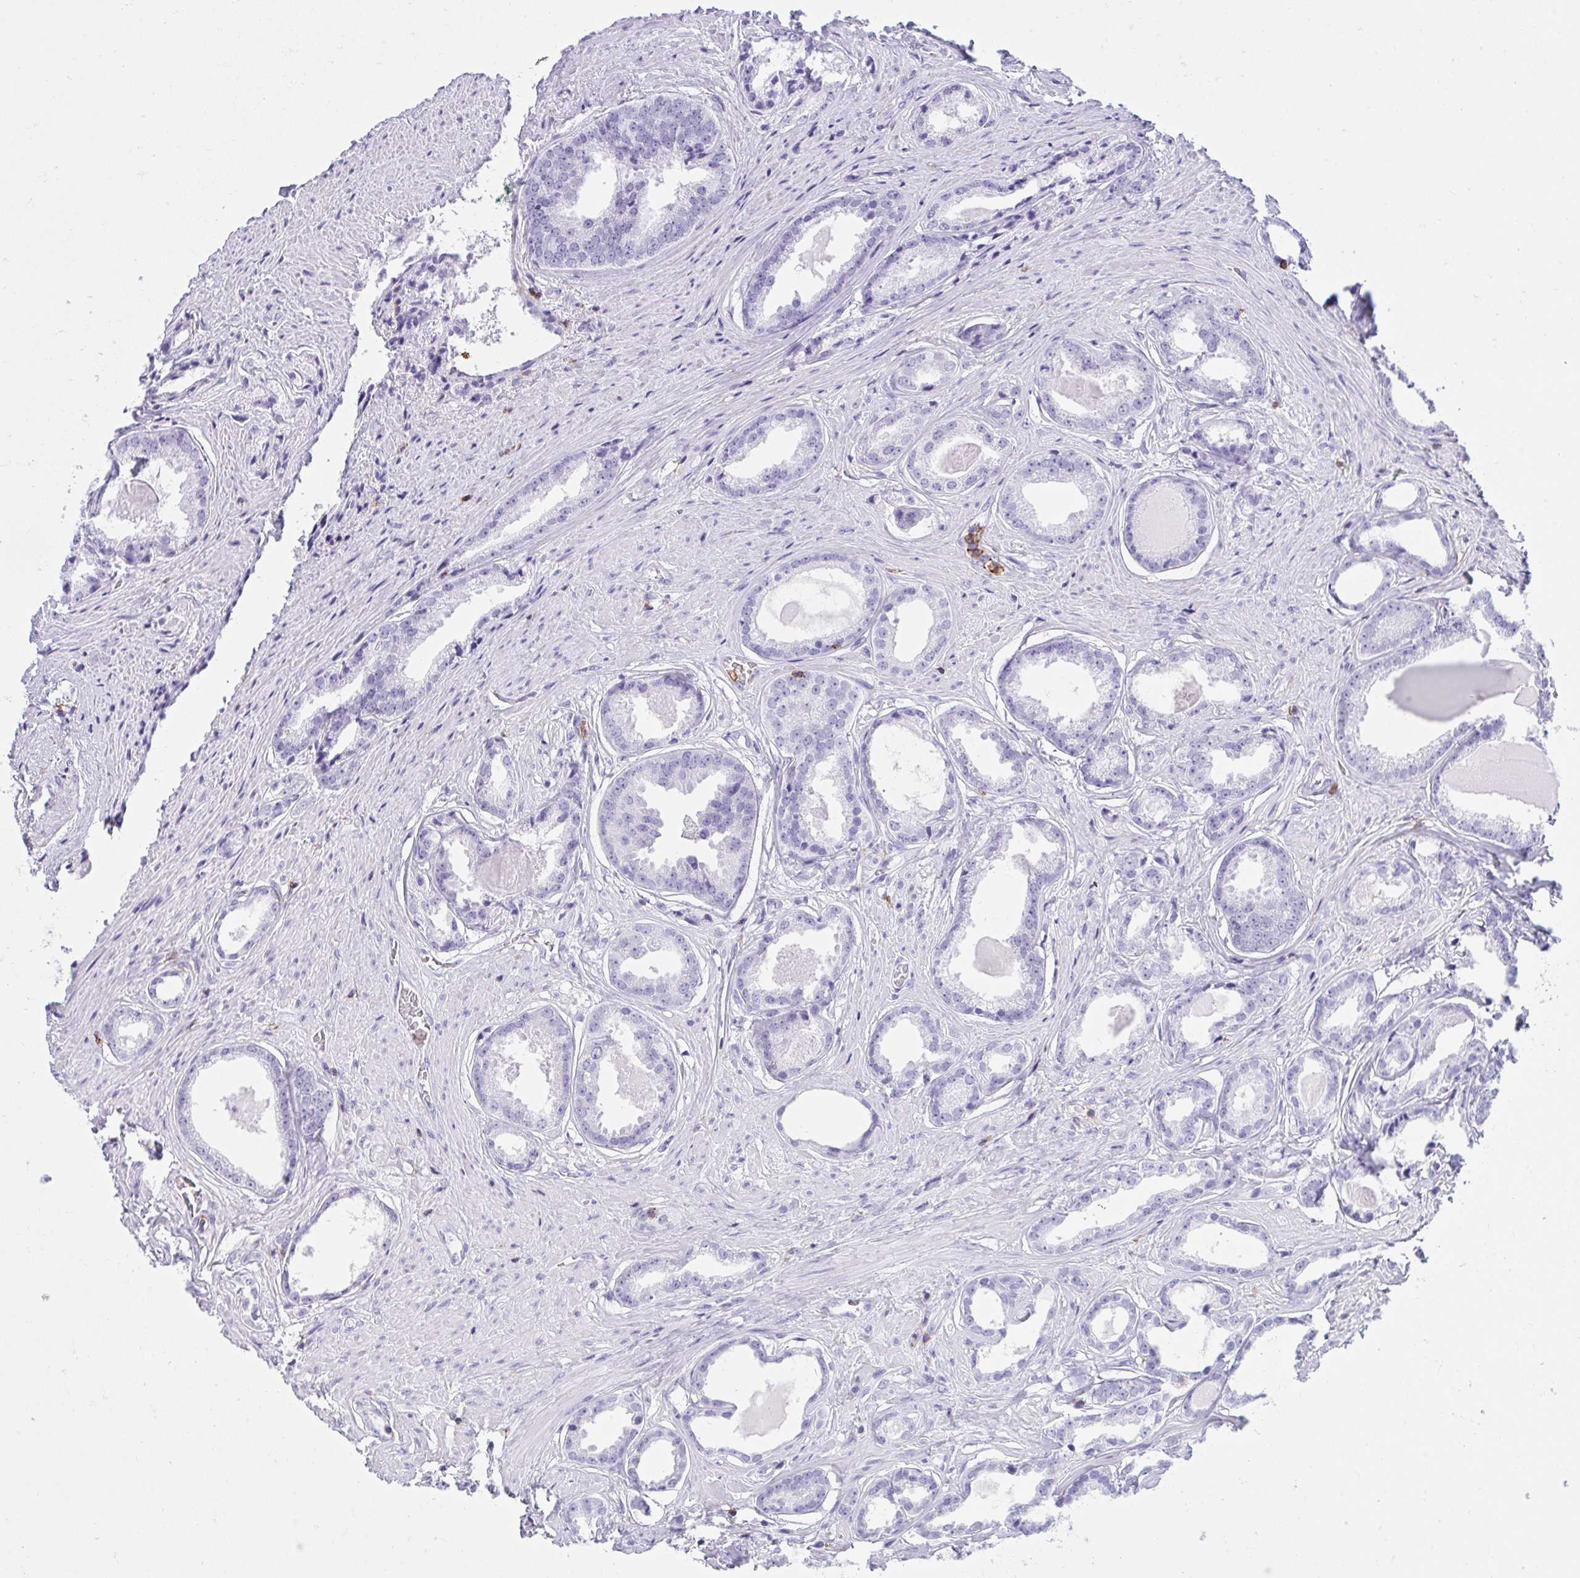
{"staining": {"intensity": "negative", "quantity": "none", "location": "none"}, "tissue": "prostate cancer", "cell_type": "Tumor cells", "image_type": "cancer", "snomed": [{"axis": "morphology", "description": "Adenocarcinoma, Low grade"}, {"axis": "topography", "description": "Prostate"}], "caption": "This micrograph is of prostate low-grade adenocarcinoma stained with immunohistochemistry to label a protein in brown with the nuclei are counter-stained blue. There is no positivity in tumor cells.", "gene": "SPN", "patient": {"sex": "male", "age": 65}}